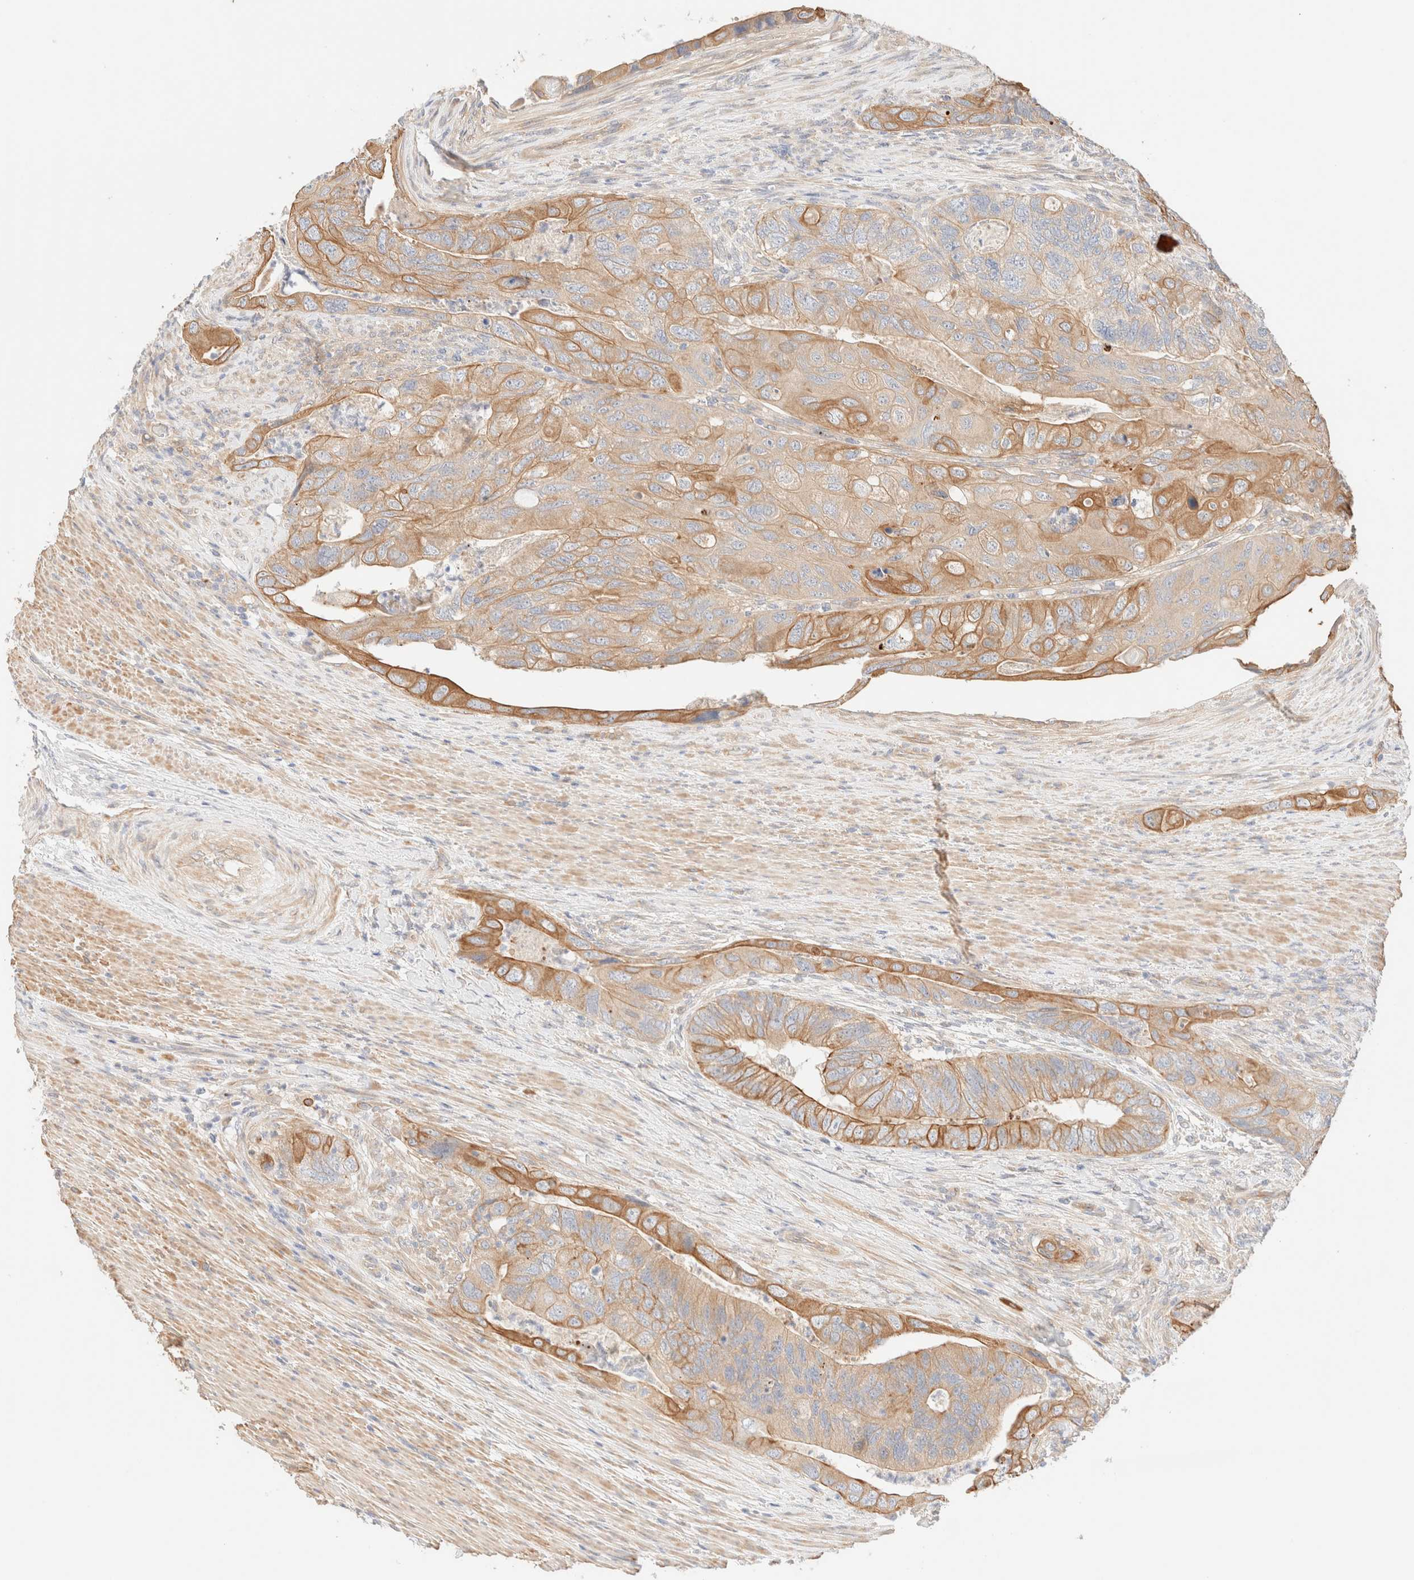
{"staining": {"intensity": "moderate", "quantity": ">75%", "location": "cytoplasmic/membranous"}, "tissue": "colorectal cancer", "cell_type": "Tumor cells", "image_type": "cancer", "snomed": [{"axis": "morphology", "description": "Adenocarcinoma, NOS"}, {"axis": "topography", "description": "Rectum"}], "caption": "Protein staining reveals moderate cytoplasmic/membranous expression in about >75% of tumor cells in colorectal adenocarcinoma.", "gene": "NIBAN2", "patient": {"sex": "male", "age": 63}}